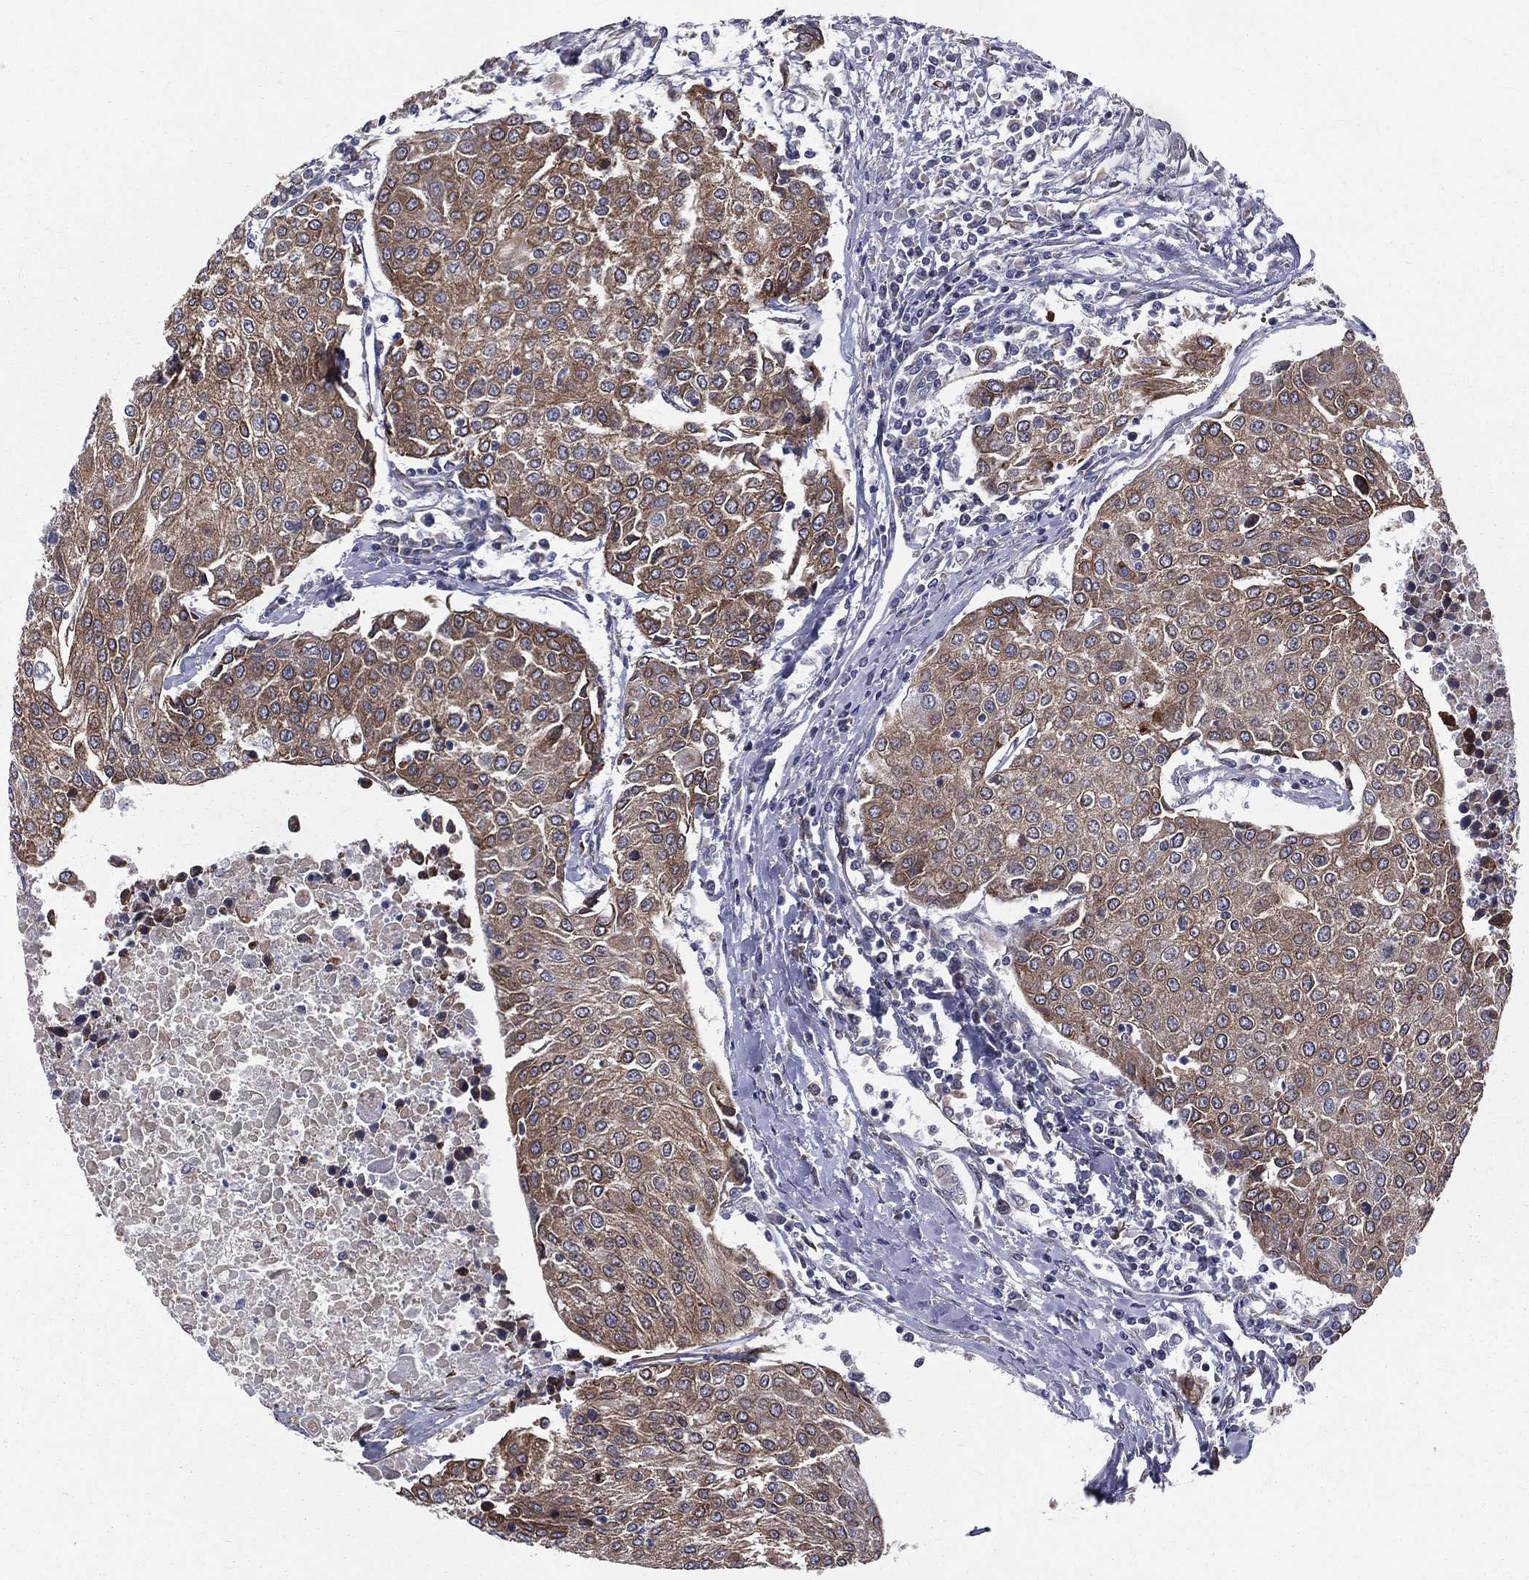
{"staining": {"intensity": "moderate", "quantity": ">75%", "location": "cytoplasmic/membranous"}, "tissue": "urothelial cancer", "cell_type": "Tumor cells", "image_type": "cancer", "snomed": [{"axis": "morphology", "description": "Urothelial carcinoma, High grade"}, {"axis": "topography", "description": "Urinary bladder"}], "caption": "Urothelial cancer stained with DAB (3,3'-diaminobenzidine) immunohistochemistry shows medium levels of moderate cytoplasmic/membranous expression in approximately >75% of tumor cells. Nuclei are stained in blue.", "gene": "PGRMC1", "patient": {"sex": "female", "age": 85}}